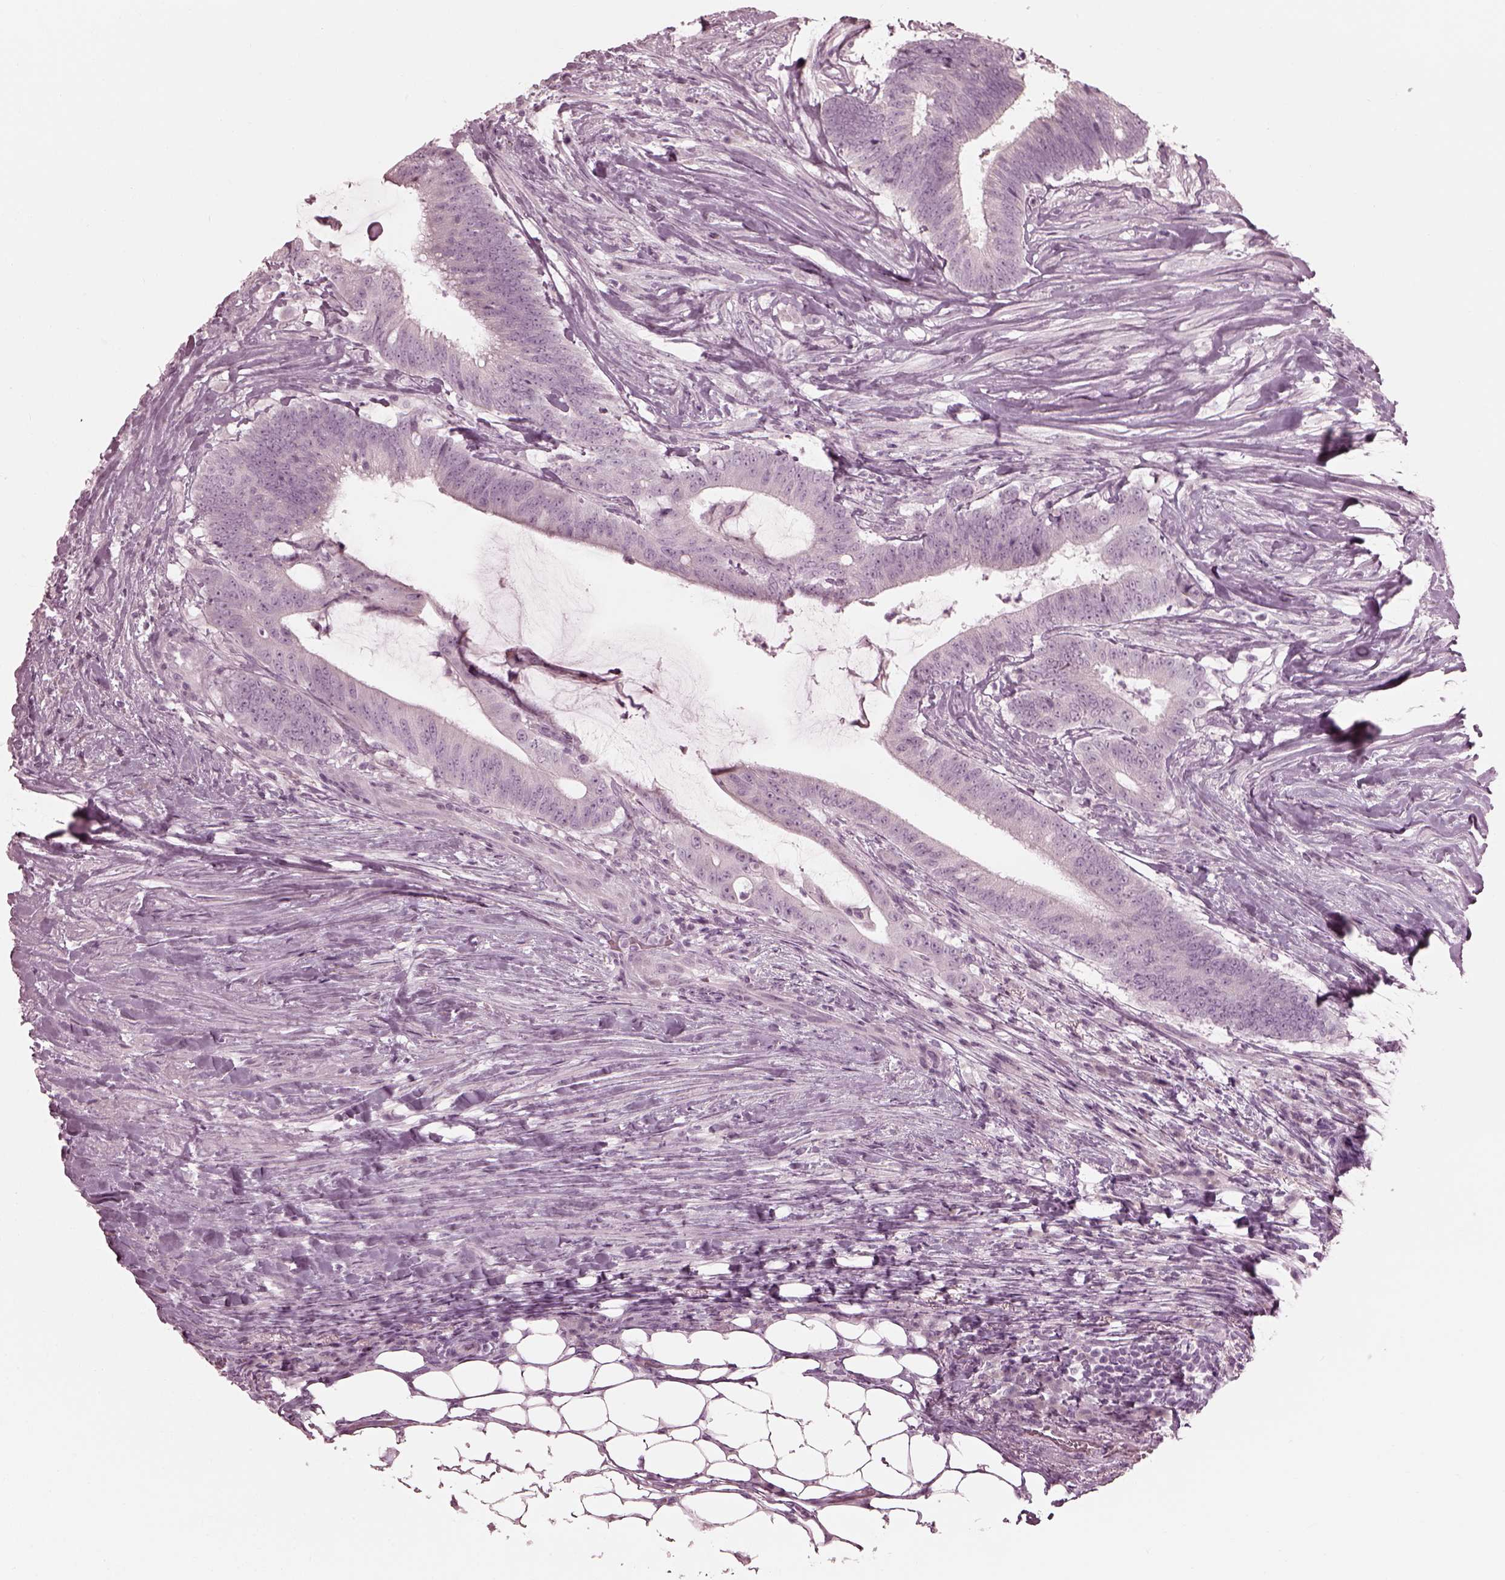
{"staining": {"intensity": "negative", "quantity": "none", "location": "none"}, "tissue": "colorectal cancer", "cell_type": "Tumor cells", "image_type": "cancer", "snomed": [{"axis": "morphology", "description": "Adenocarcinoma, NOS"}, {"axis": "topography", "description": "Colon"}], "caption": "Immunohistochemistry (IHC) micrograph of neoplastic tissue: colorectal cancer (adenocarcinoma) stained with DAB (3,3'-diaminobenzidine) demonstrates no significant protein expression in tumor cells.", "gene": "SAXO2", "patient": {"sex": "female", "age": 43}}